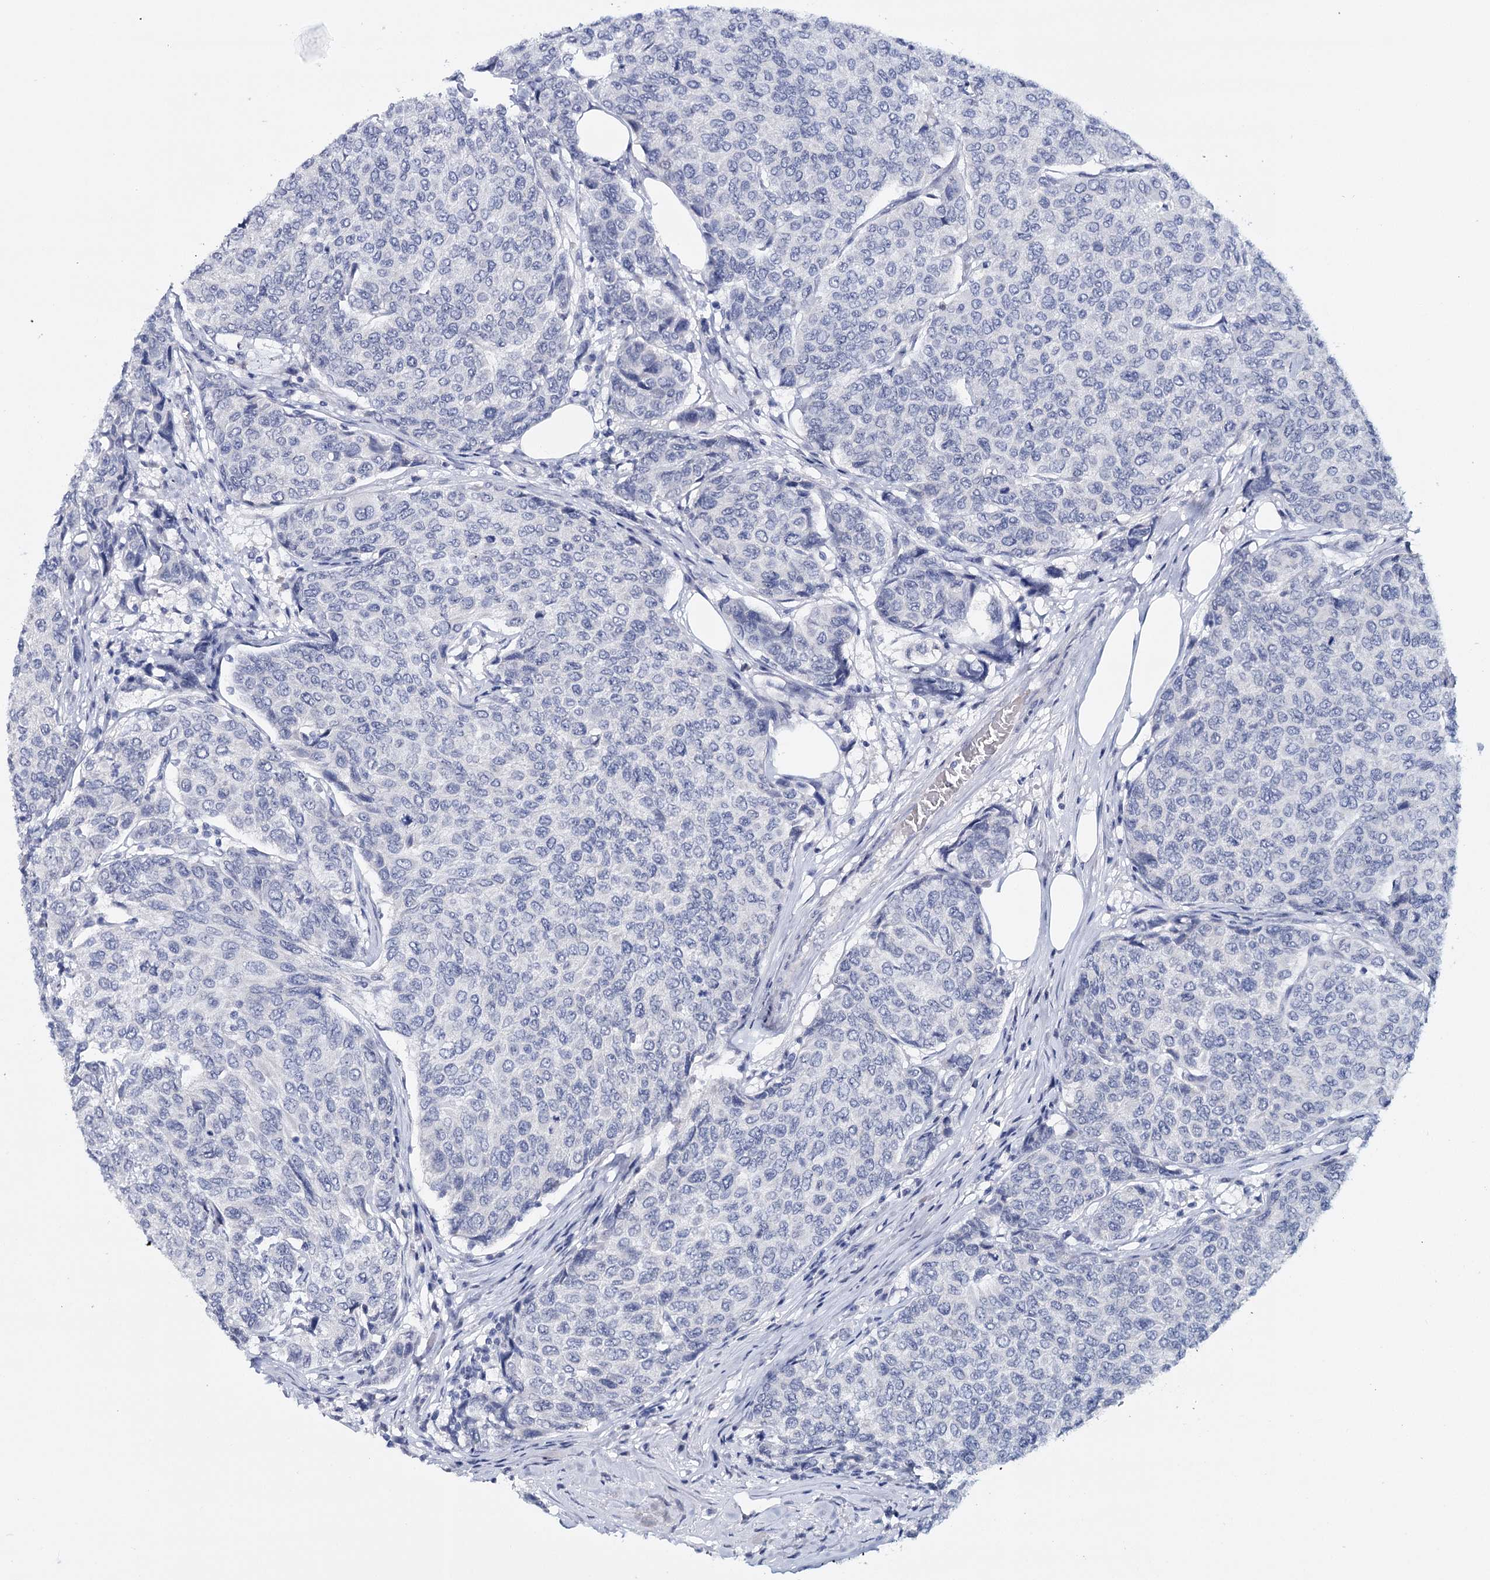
{"staining": {"intensity": "negative", "quantity": "none", "location": "none"}, "tissue": "breast cancer", "cell_type": "Tumor cells", "image_type": "cancer", "snomed": [{"axis": "morphology", "description": "Duct carcinoma"}, {"axis": "topography", "description": "Breast"}], "caption": "A high-resolution histopathology image shows immunohistochemistry staining of breast cancer, which reveals no significant expression in tumor cells.", "gene": "HSPA4L", "patient": {"sex": "female", "age": 55}}